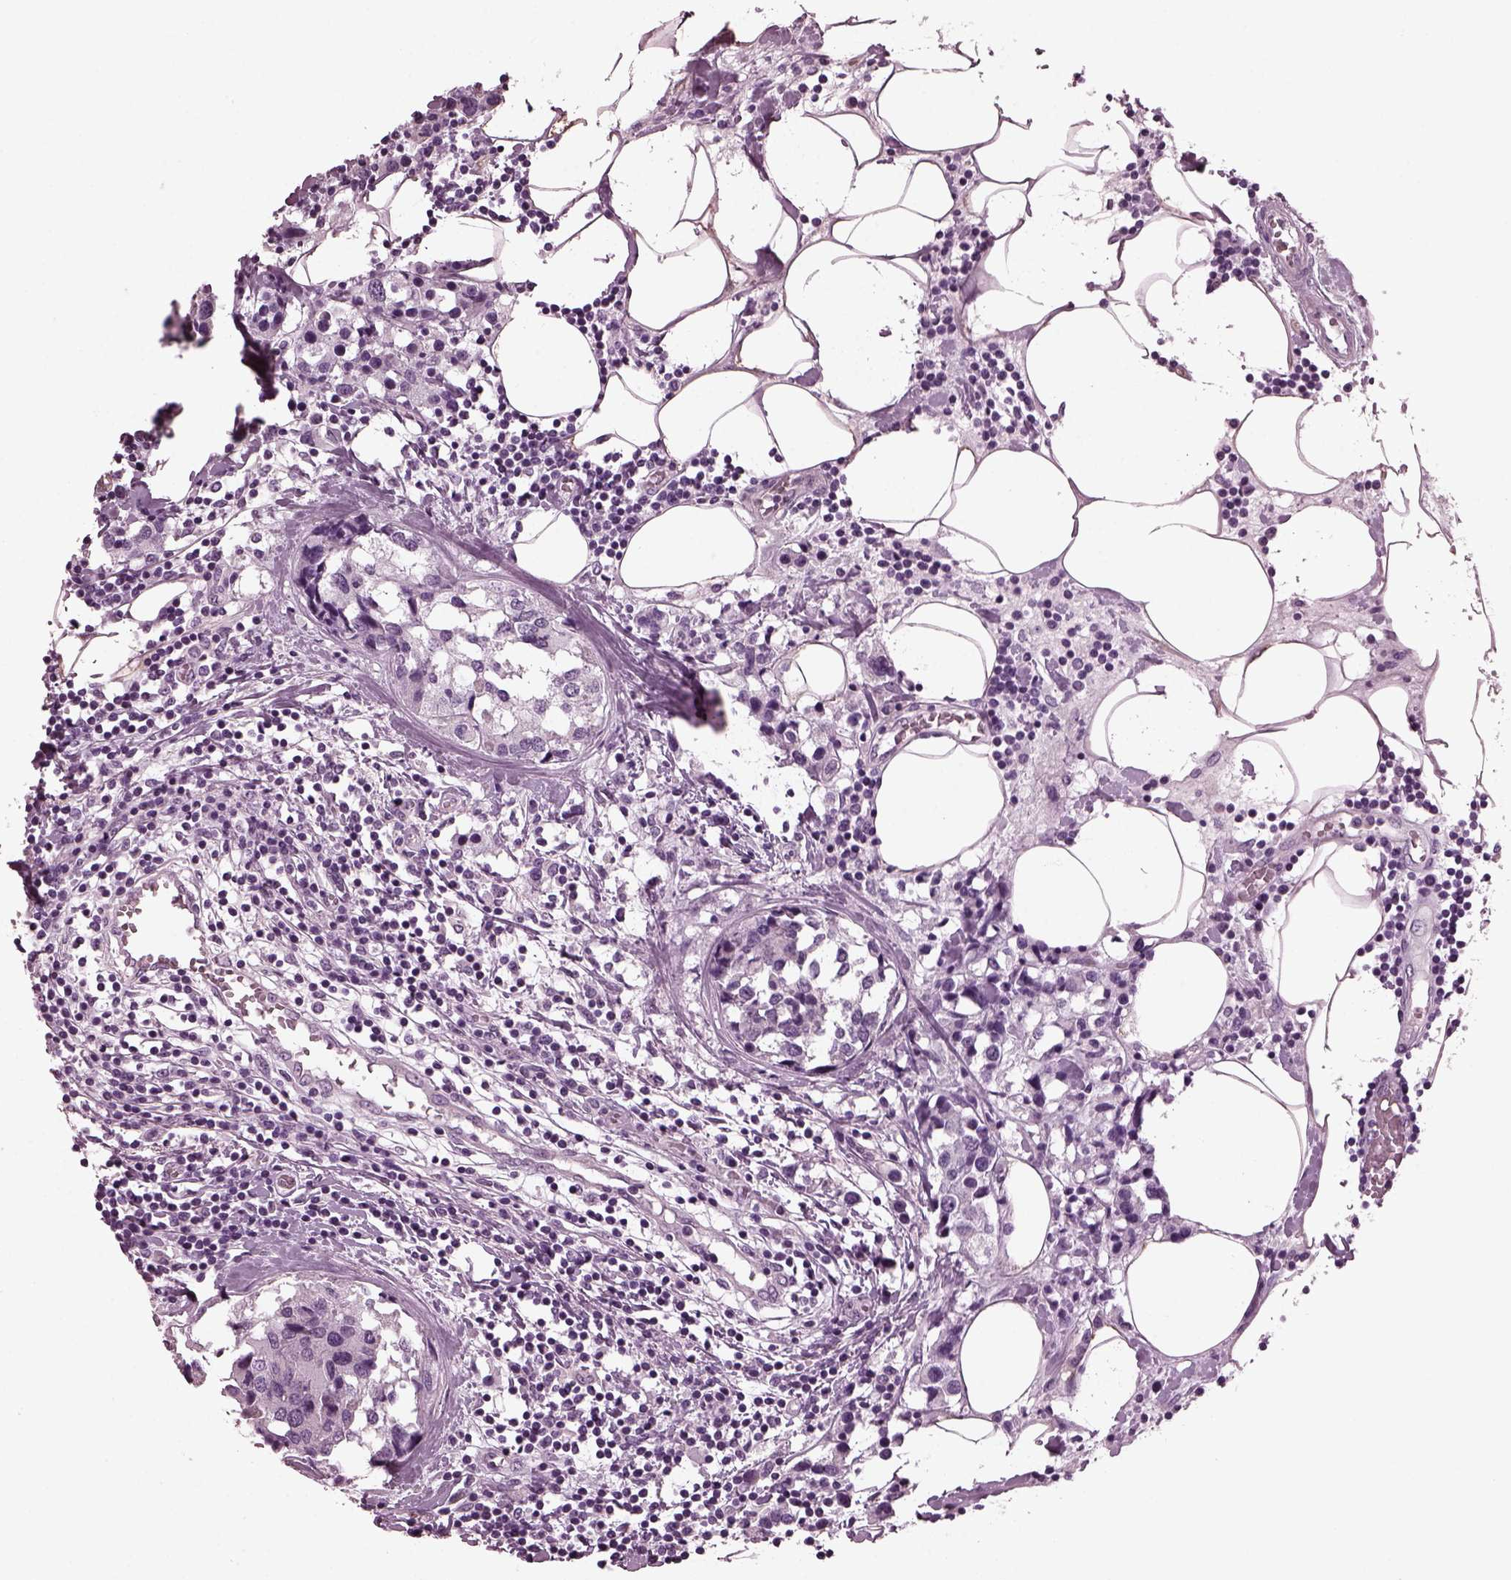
{"staining": {"intensity": "negative", "quantity": "none", "location": "none"}, "tissue": "breast cancer", "cell_type": "Tumor cells", "image_type": "cancer", "snomed": [{"axis": "morphology", "description": "Lobular carcinoma"}, {"axis": "topography", "description": "Breast"}], "caption": "A high-resolution histopathology image shows immunohistochemistry (IHC) staining of breast lobular carcinoma, which displays no significant staining in tumor cells.", "gene": "MIB2", "patient": {"sex": "female", "age": 59}}